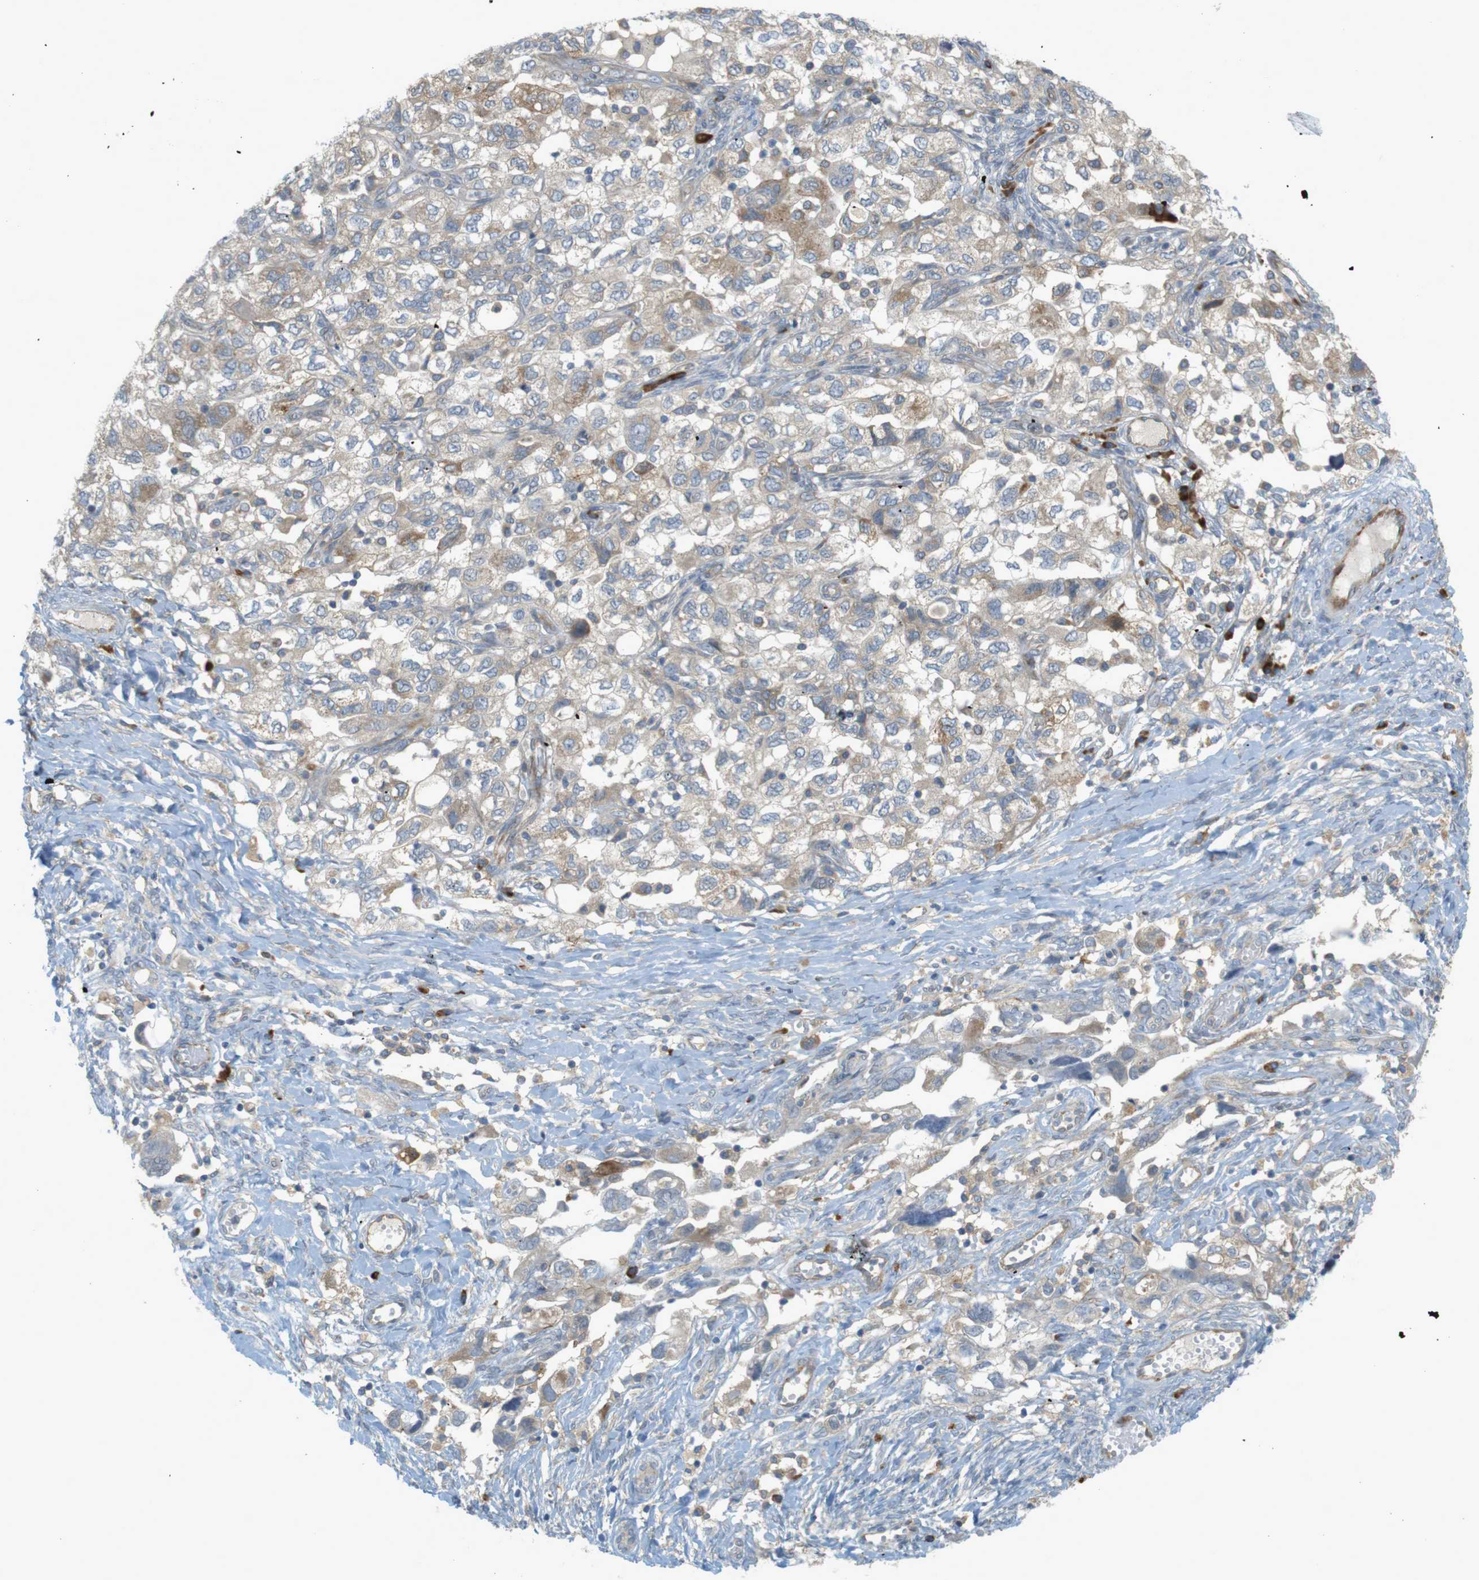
{"staining": {"intensity": "moderate", "quantity": "<25%", "location": "cytoplasmic/membranous"}, "tissue": "ovarian cancer", "cell_type": "Tumor cells", "image_type": "cancer", "snomed": [{"axis": "morphology", "description": "Carcinoma, NOS"}, {"axis": "morphology", "description": "Cystadenocarcinoma, serous, NOS"}, {"axis": "topography", "description": "Ovary"}], "caption": "A brown stain shows moderate cytoplasmic/membranous staining of a protein in ovarian cancer tumor cells.", "gene": "GJC3", "patient": {"sex": "female", "age": 69}}